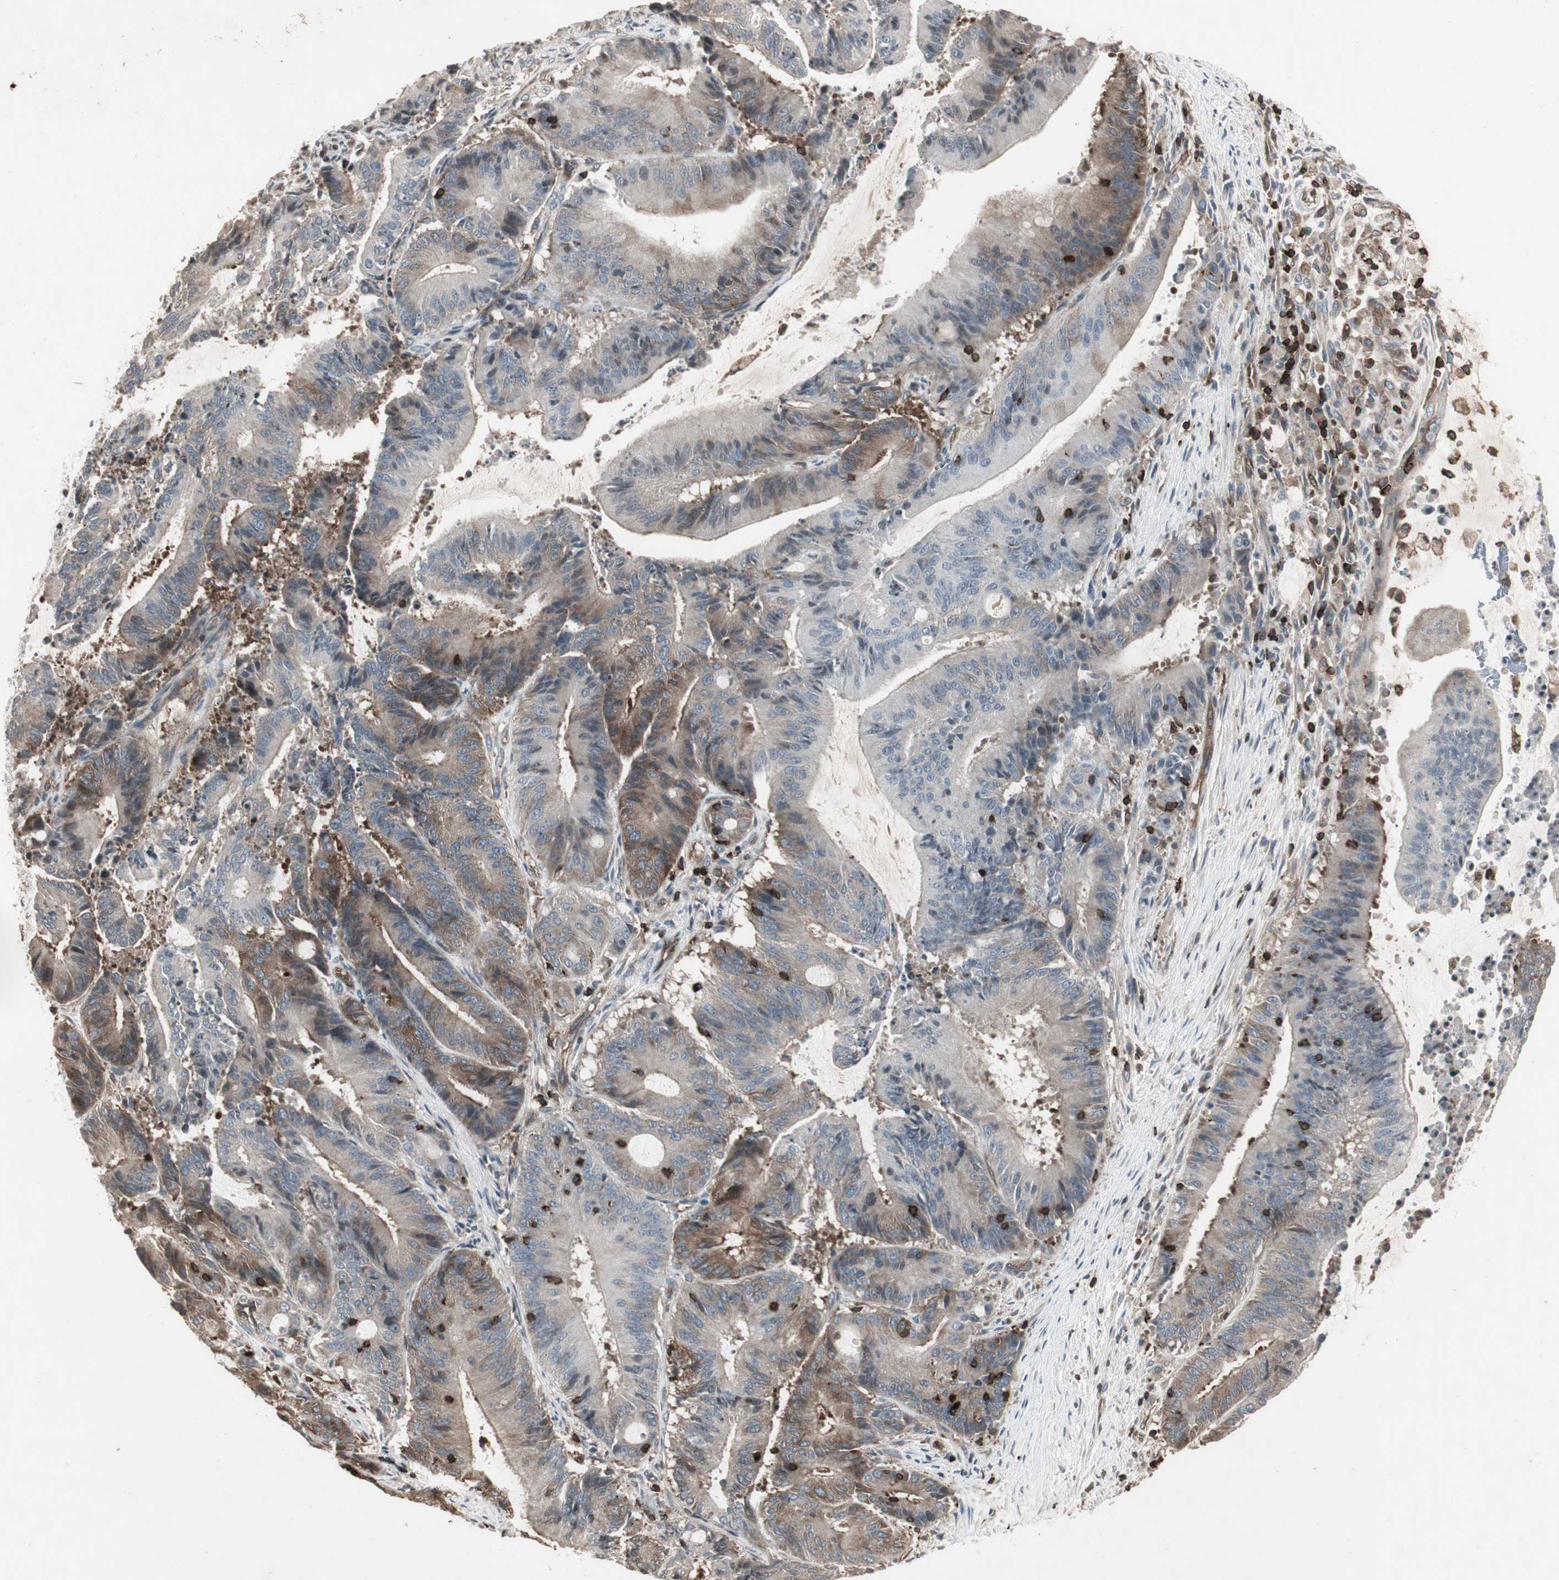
{"staining": {"intensity": "moderate", "quantity": "<25%", "location": "cytoplasmic/membranous"}, "tissue": "liver cancer", "cell_type": "Tumor cells", "image_type": "cancer", "snomed": [{"axis": "morphology", "description": "Cholangiocarcinoma"}, {"axis": "topography", "description": "Liver"}], "caption": "Protein expression analysis of human cholangiocarcinoma (liver) reveals moderate cytoplasmic/membranous positivity in approximately <25% of tumor cells. Ihc stains the protein of interest in brown and the nuclei are stained blue.", "gene": "ARHGEF1", "patient": {"sex": "female", "age": 73}}